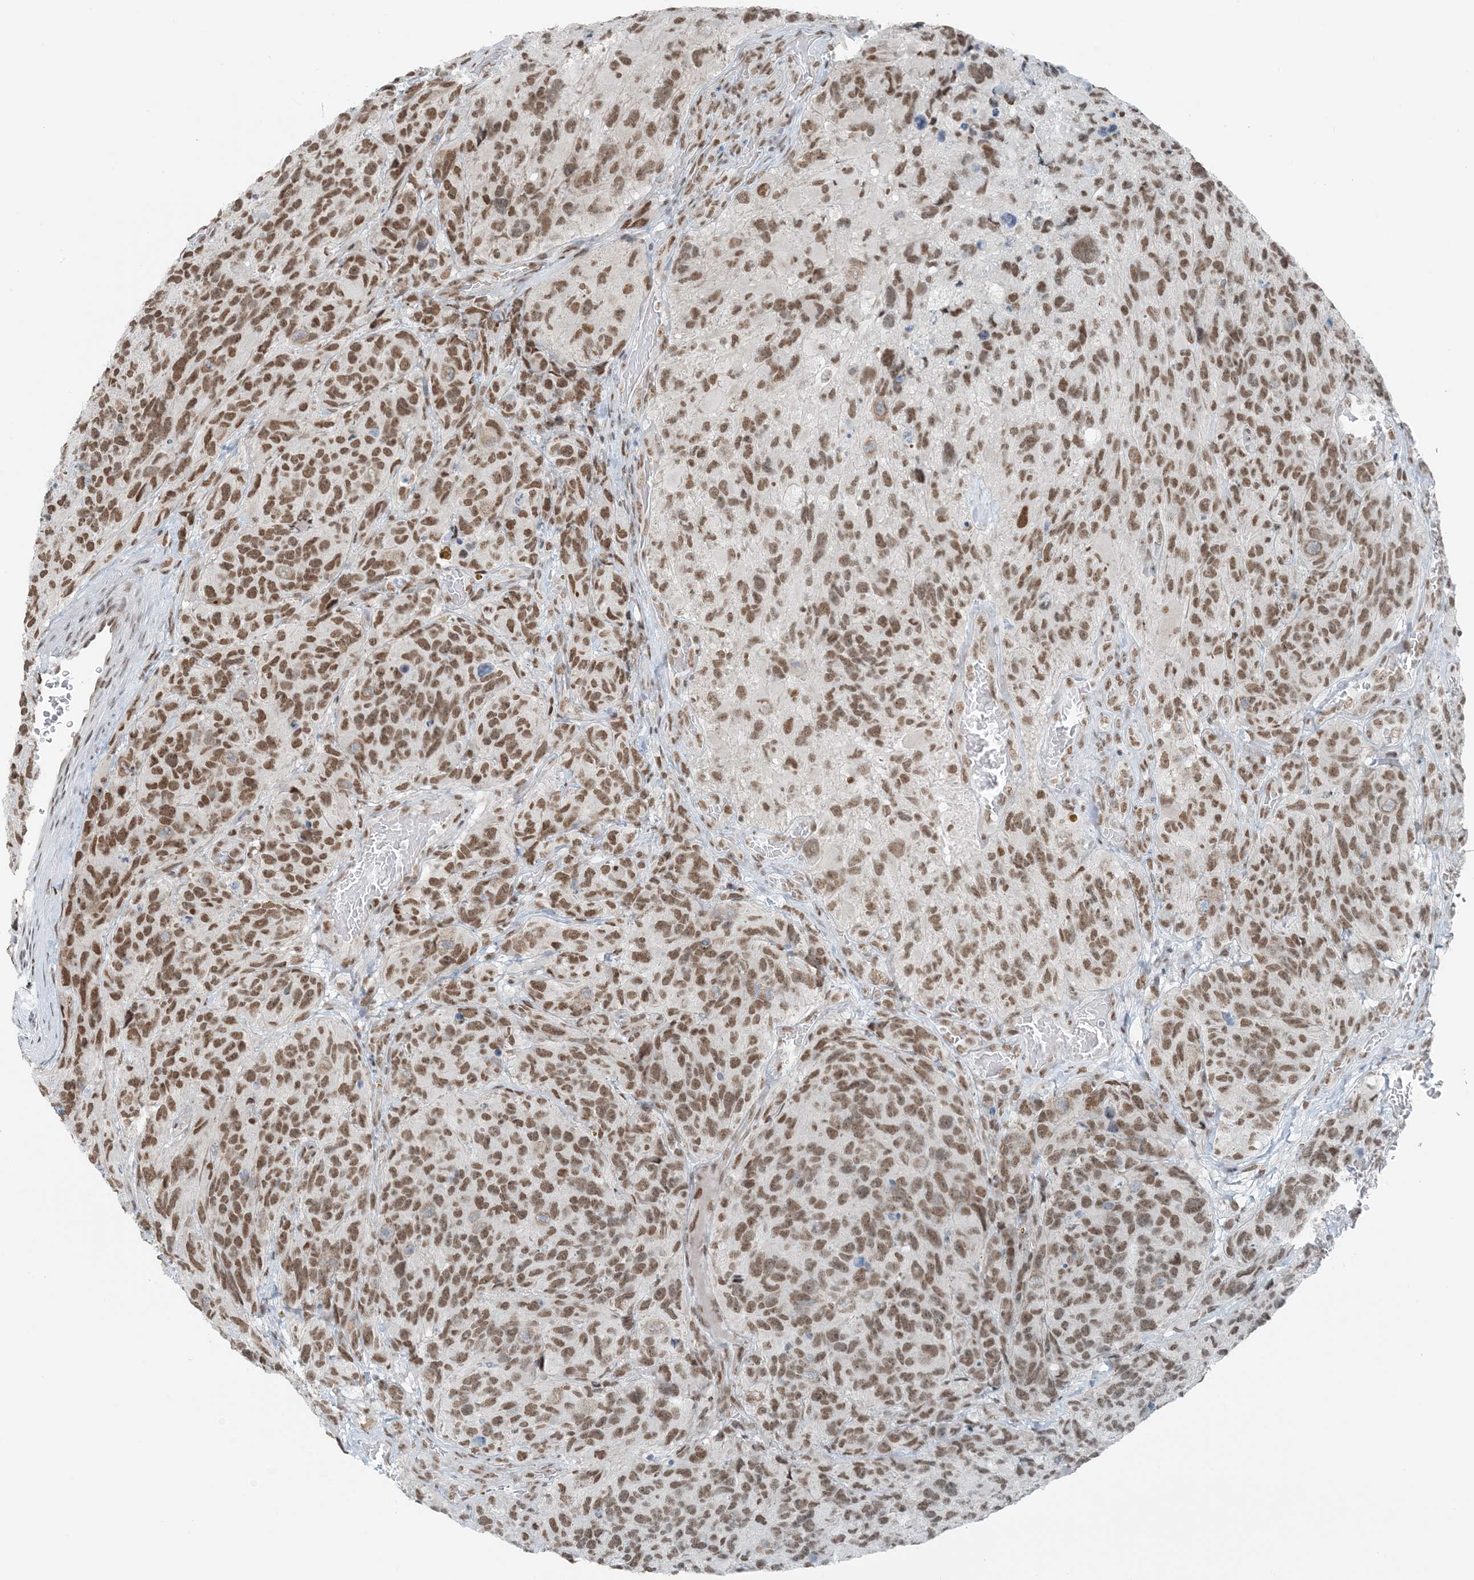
{"staining": {"intensity": "moderate", "quantity": ">75%", "location": "nuclear"}, "tissue": "glioma", "cell_type": "Tumor cells", "image_type": "cancer", "snomed": [{"axis": "morphology", "description": "Glioma, malignant, High grade"}, {"axis": "topography", "description": "Brain"}], "caption": "Moderate nuclear protein positivity is appreciated in about >75% of tumor cells in glioma.", "gene": "ZNF500", "patient": {"sex": "male", "age": 69}}